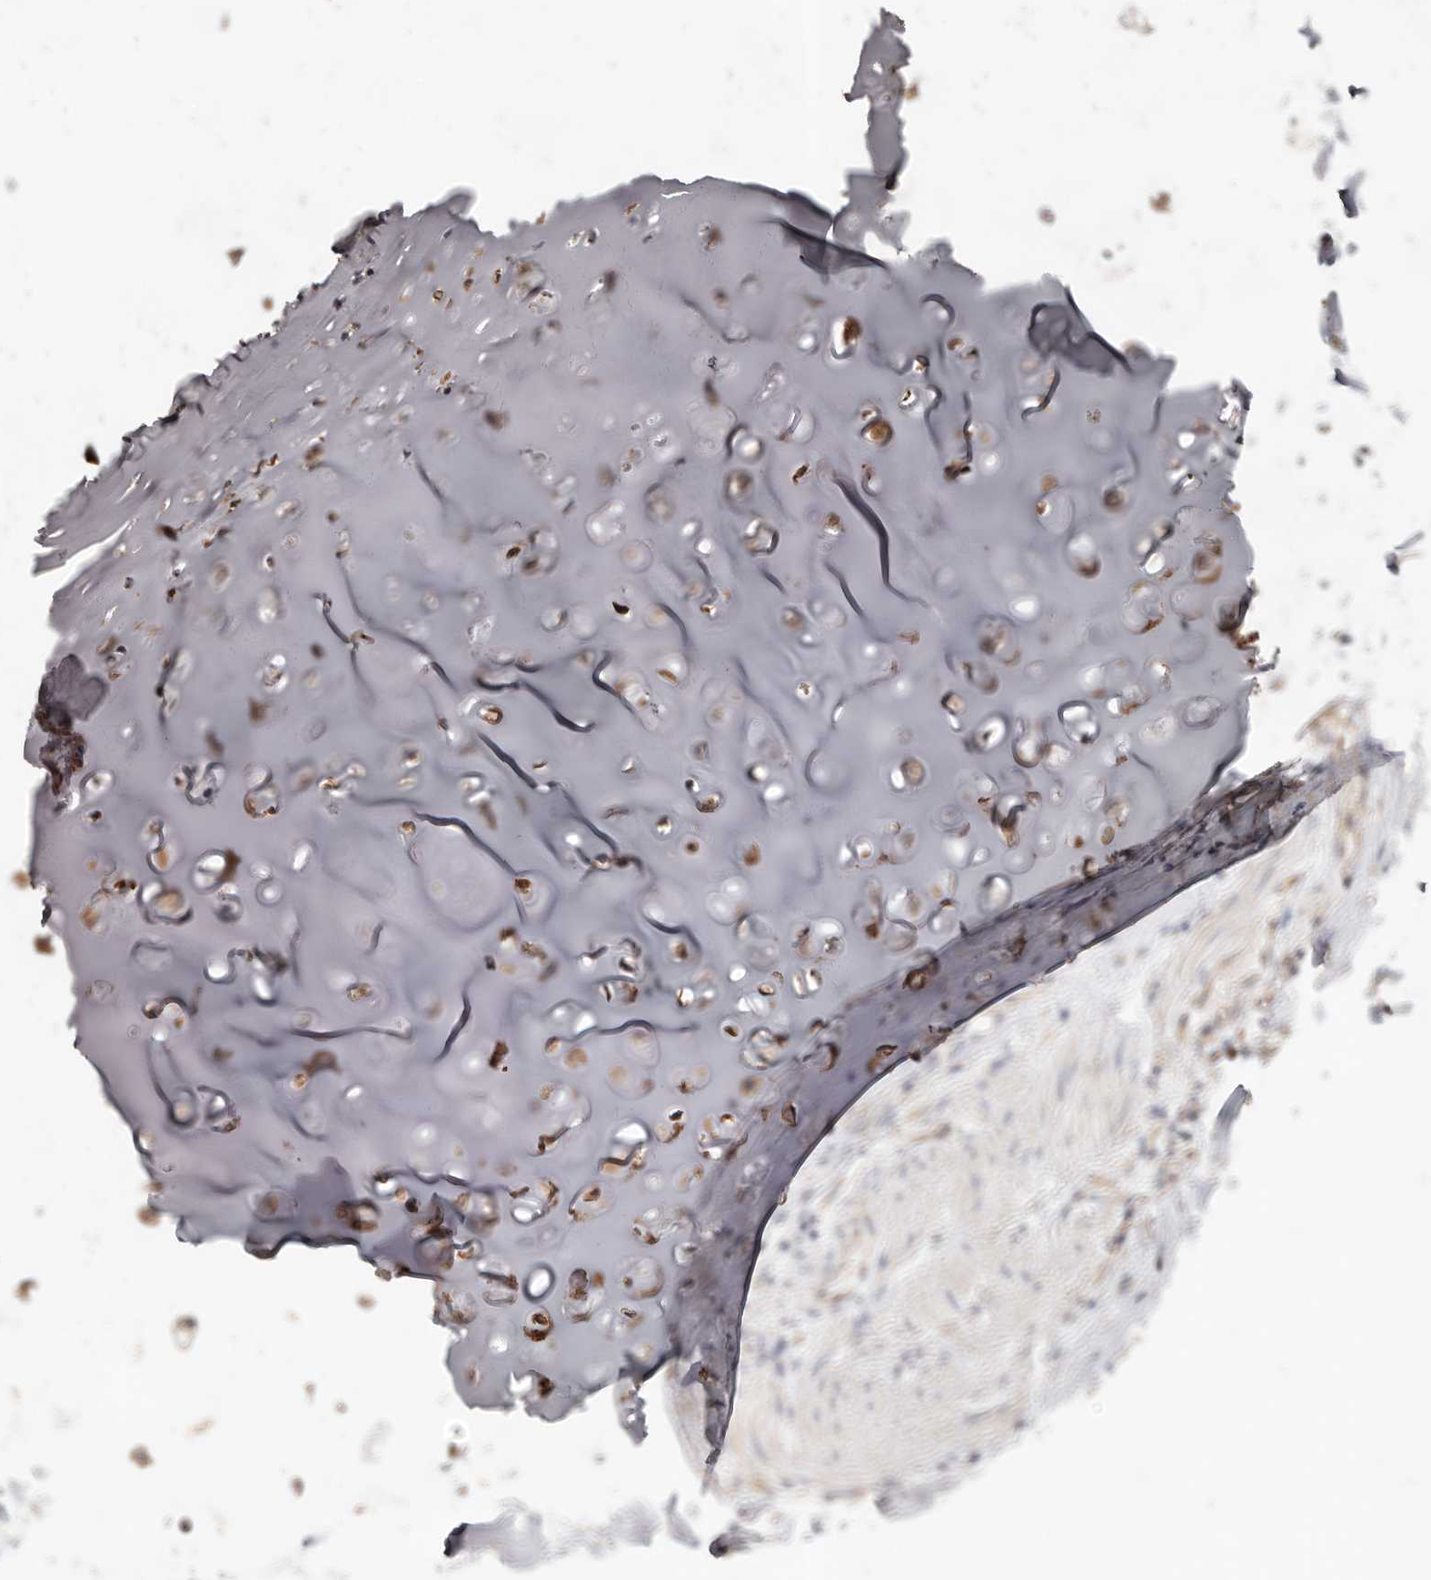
{"staining": {"intensity": "weak", "quantity": "25%-75%", "location": "cytoplasmic/membranous"}, "tissue": "adipose tissue", "cell_type": "Adipocytes", "image_type": "normal", "snomed": [{"axis": "morphology", "description": "Normal tissue, NOS"}, {"axis": "morphology", "description": "Basal cell carcinoma"}, {"axis": "topography", "description": "Cartilage tissue"}, {"axis": "topography", "description": "Nasopharynx"}, {"axis": "topography", "description": "Oral tissue"}], "caption": "DAB immunohistochemical staining of unremarkable human adipose tissue demonstrates weak cytoplasmic/membranous protein staining in about 25%-75% of adipocytes. The staining was performed using DAB (3,3'-diaminobenzidine) to visualize the protein expression in brown, while the nuclei were stained in blue with hematoxylin (Magnification: 20x).", "gene": "THBS3", "patient": {"sex": "female", "age": 77}}